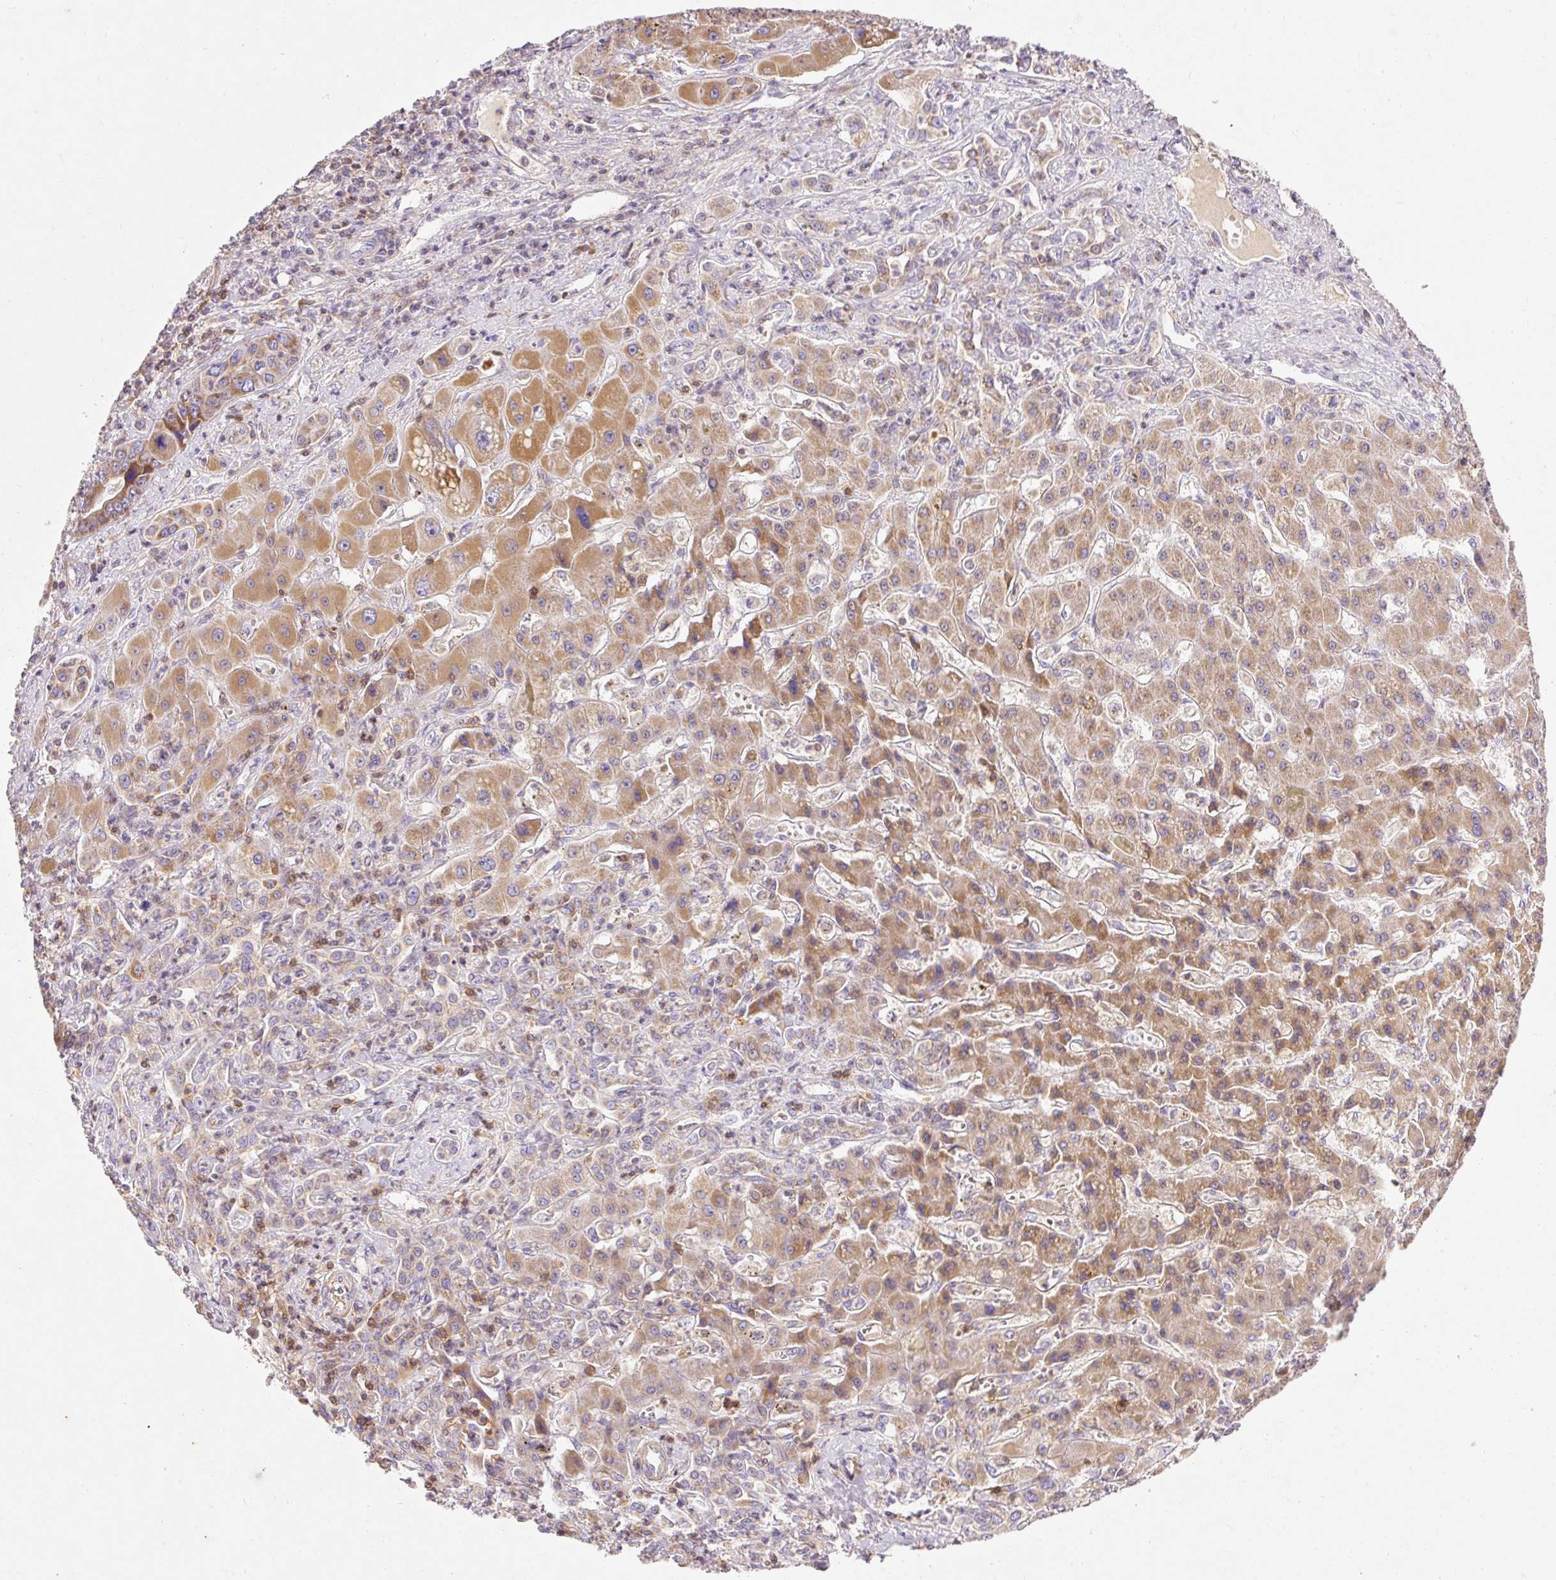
{"staining": {"intensity": "moderate", "quantity": ">75%", "location": "cytoplasmic/membranous"}, "tissue": "liver cancer", "cell_type": "Tumor cells", "image_type": "cancer", "snomed": [{"axis": "morphology", "description": "Cholangiocarcinoma"}, {"axis": "topography", "description": "Liver"}], "caption": "This is a micrograph of immunohistochemistry staining of liver cancer, which shows moderate positivity in the cytoplasmic/membranous of tumor cells.", "gene": "IMMT", "patient": {"sex": "male", "age": 67}}